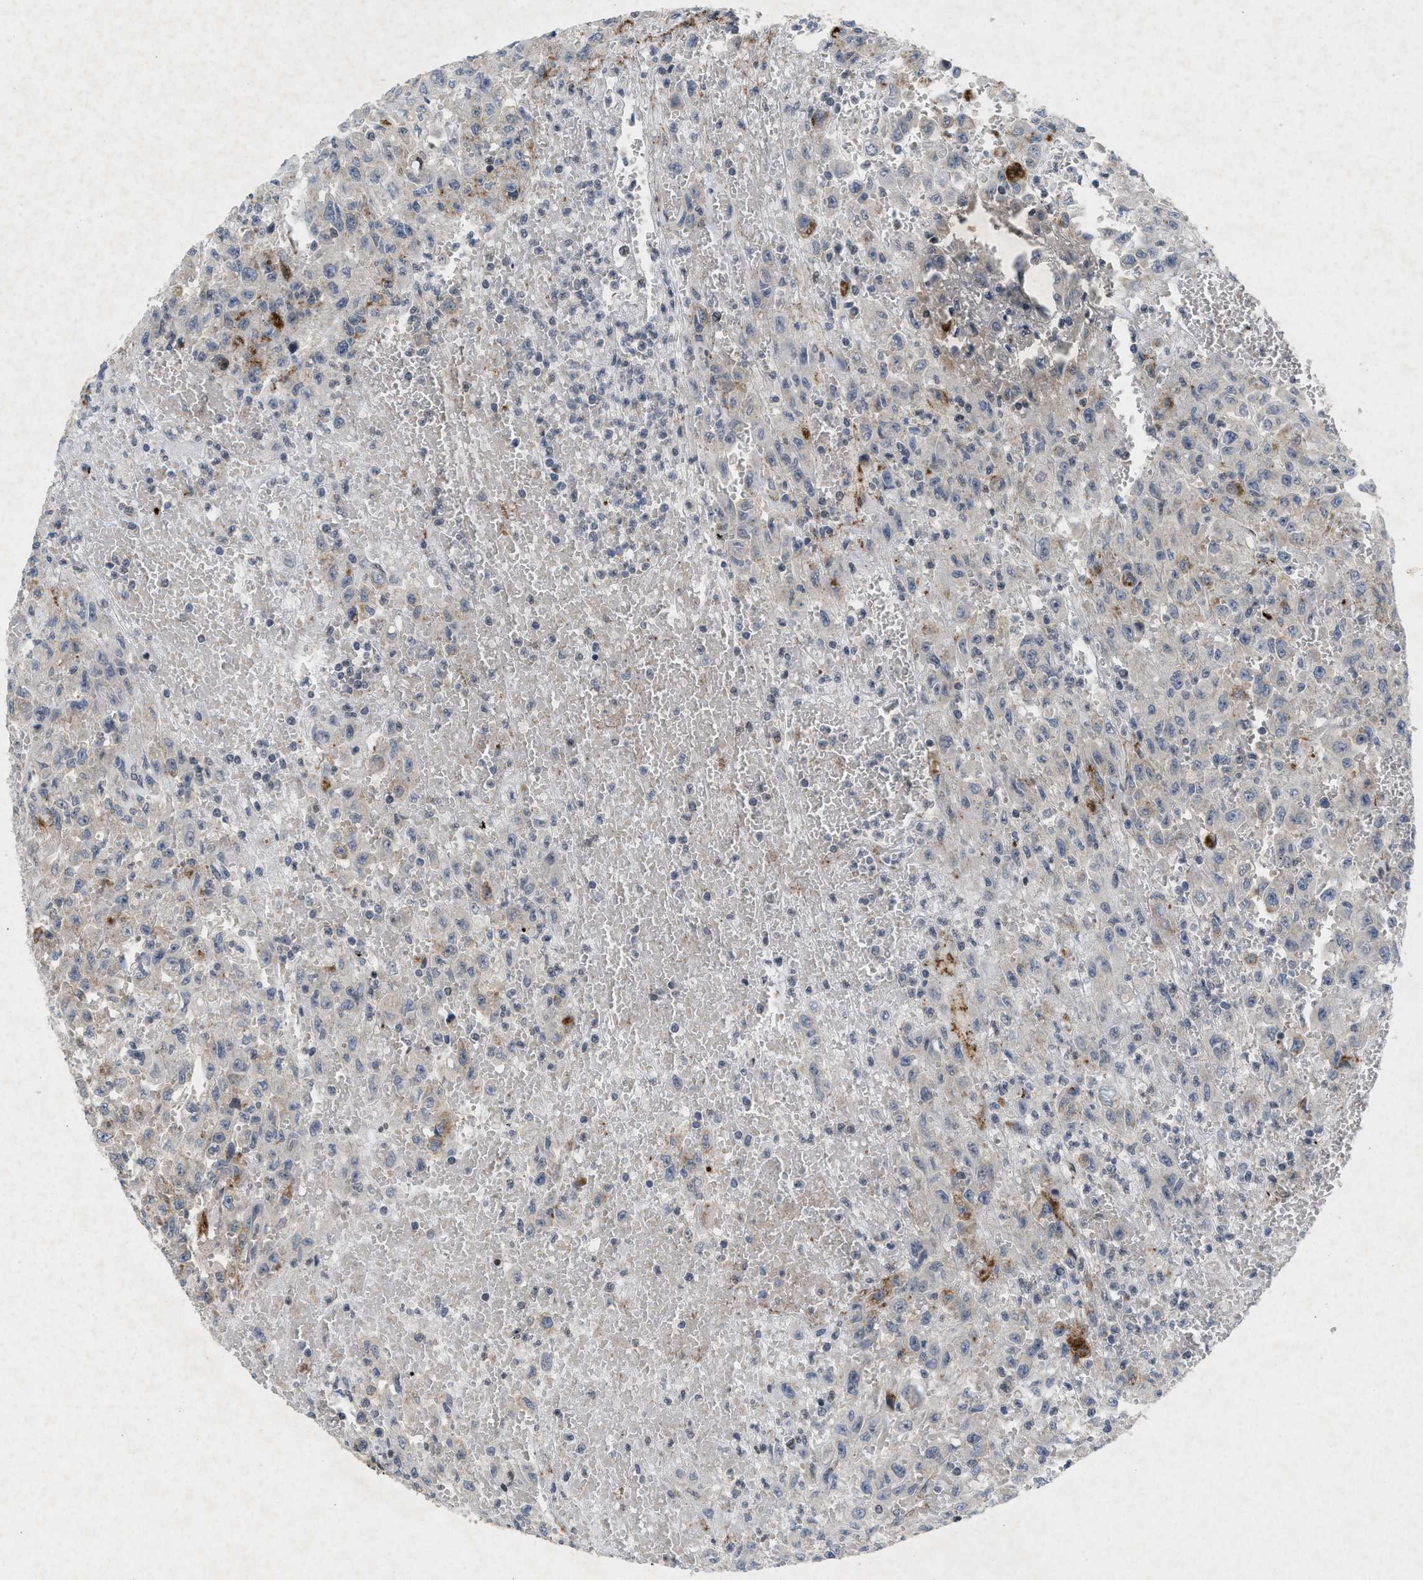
{"staining": {"intensity": "strong", "quantity": "<25%", "location": "cytoplasmic/membranous"}, "tissue": "urothelial cancer", "cell_type": "Tumor cells", "image_type": "cancer", "snomed": [{"axis": "morphology", "description": "Urothelial carcinoma, High grade"}, {"axis": "topography", "description": "Urinary bladder"}], "caption": "There is medium levels of strong cytoplasmic/membranous positivity in tumor cells of urothelial cancer, as demonstrated by immunohistochemical staining (brown color).", "gene": "ZPR1", "patient": {"sex": "male", "age": 46}}